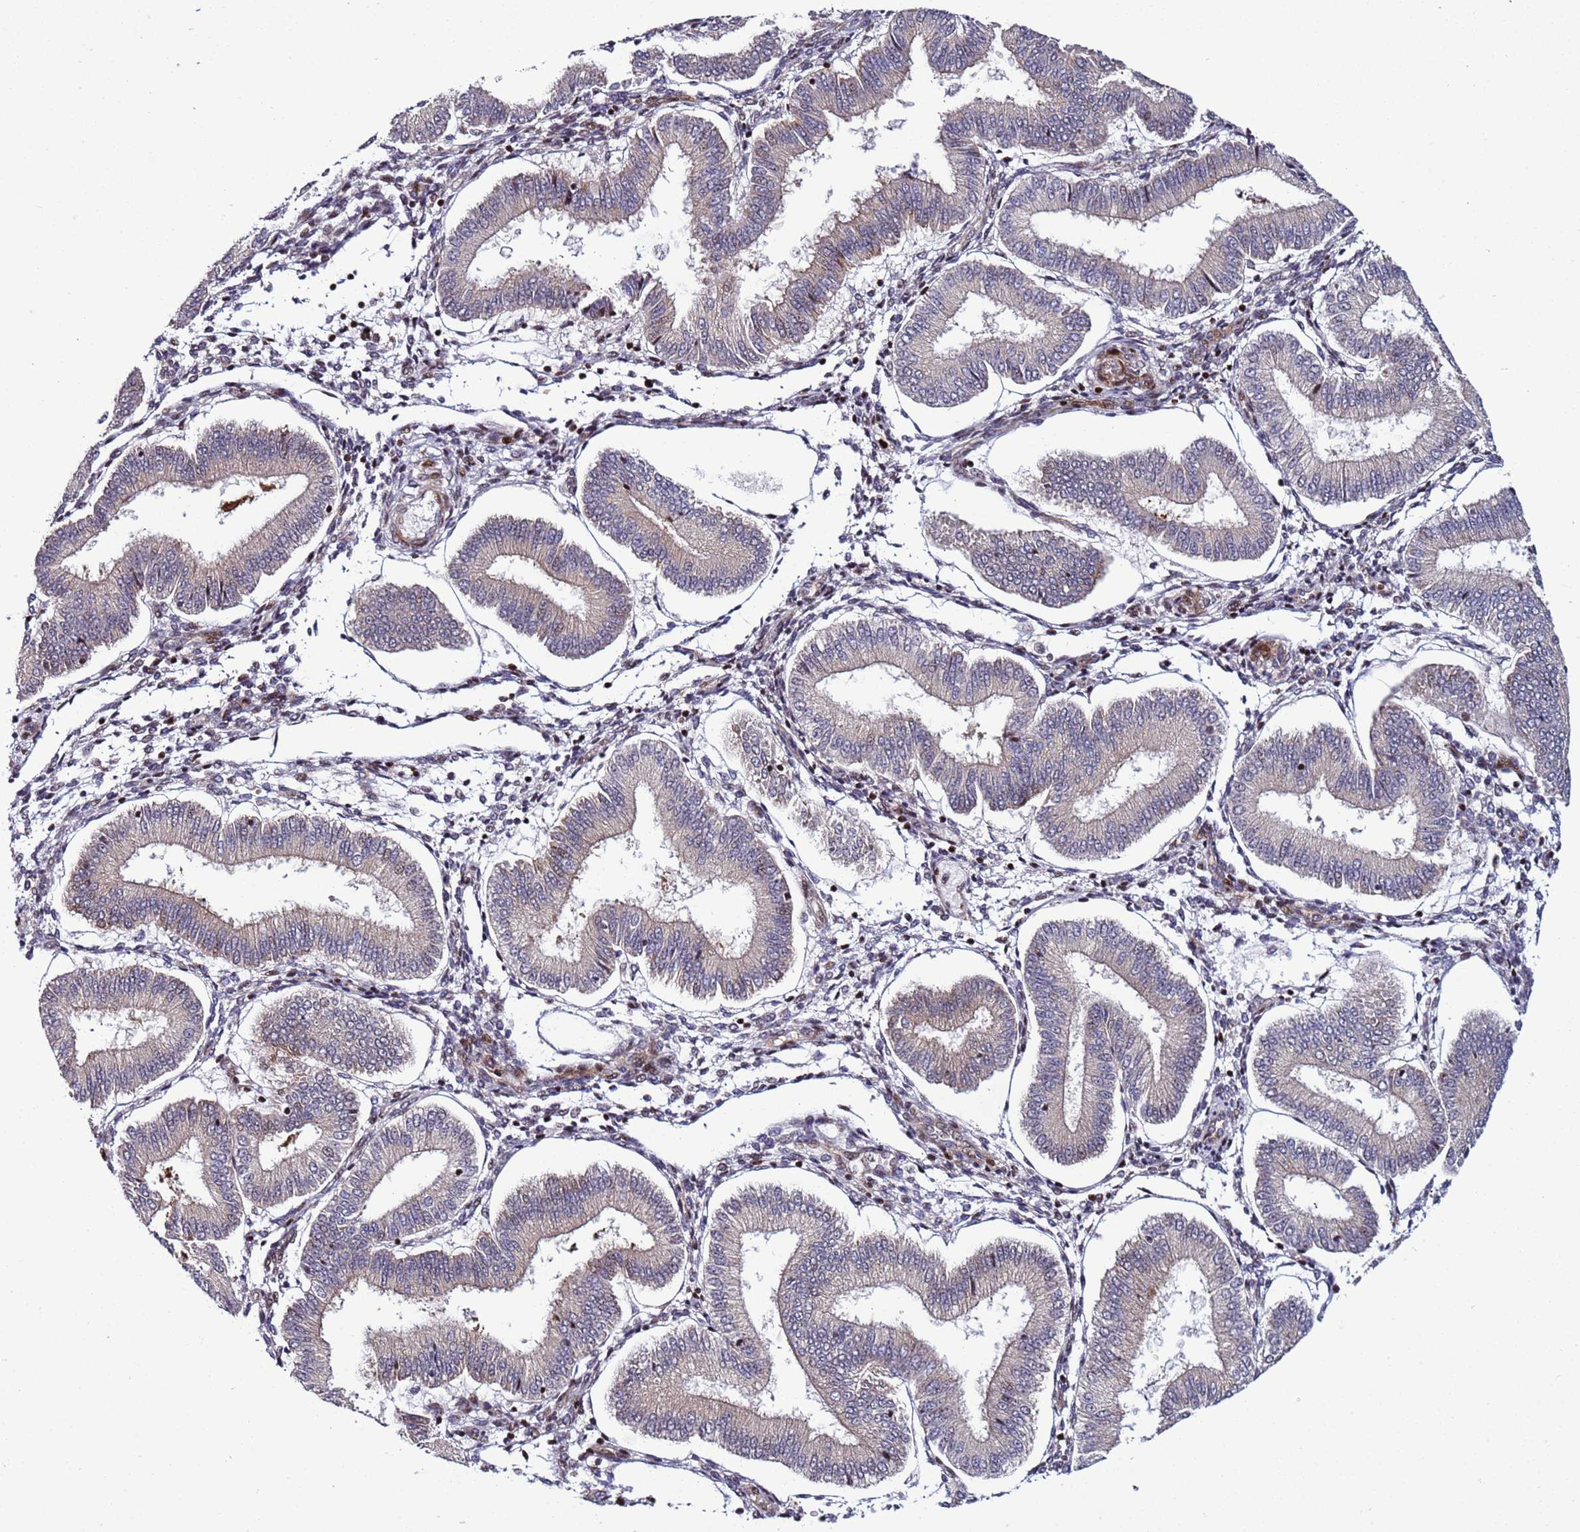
{"staining": {"intensity": "moderate", "quantity": "<25%", "location": "nuclear"}, "tissue": "endometrium", "cell_type": "Cells in endometrial stroma", "image_type": "normal", "snomed": [{"axis": "morphology", "description": "Normal tissue, NOS"}, {"axis": "topography", "description": "Endometrium"}], "caption": "Immunohistochemical staining of benign human endometrium demonstrates low levels of moderate nuclear expression in about <25% of cells in endometrial stroma. (brown staining indicates protein expression, while blue staining denotes nuclei).", "gene": "WBP11", "patient": {"sex": "female", "age": 39}}